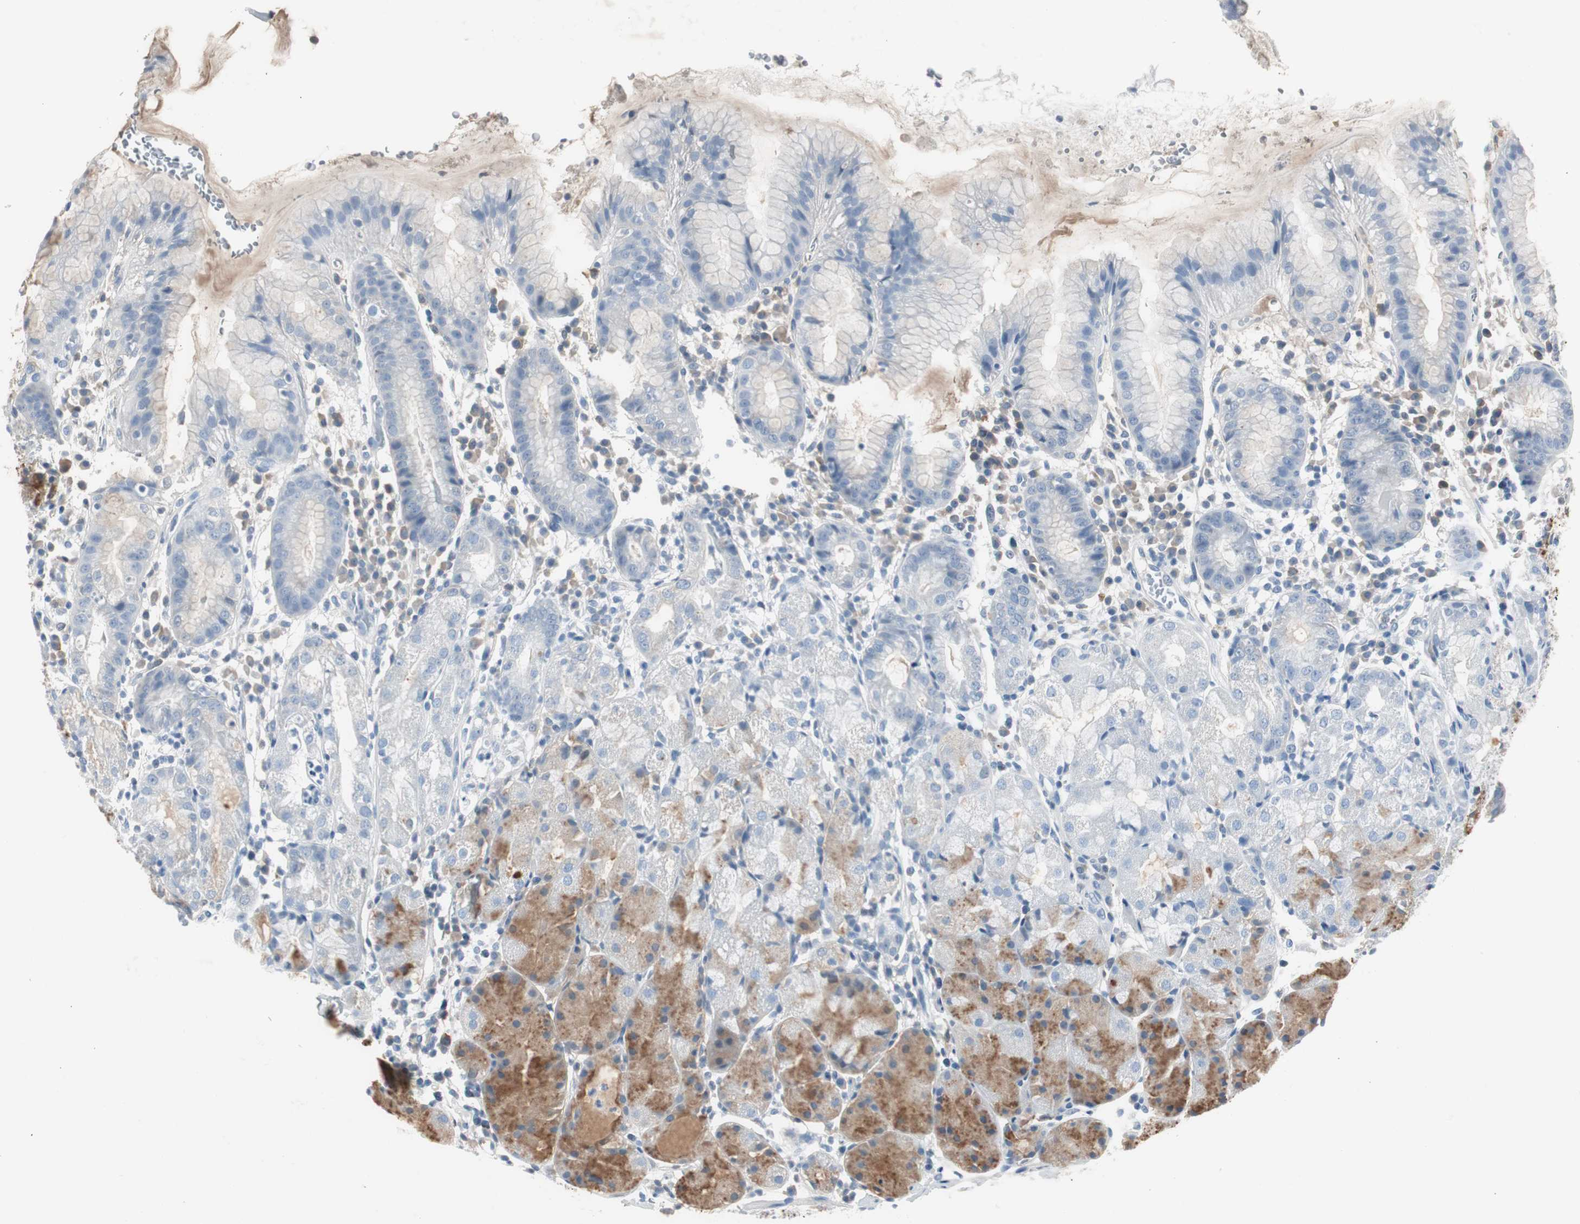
{"staining": {"intensity": "moderate", "quantity": "25%-75%", "location": "cytoplasmic/membranous"}, "tissue": "stomach", "cell_type": "Glandular cells", "image_type": "normal", "snomed": [{"axis": "morphology", "description": "Normal tissue, NOS"}, {"axis": "topography", "description": "Stomach"}, {"axis": "topography", "description": "Stomach, lower"}], "caption": "Protein analysis of unremarkable stomach exhibits moderate cytoplasmic/membranous positivity in about 25%-75% of glandular cells.", "gene": "SERPINF1", "patient": {"sex": "female", "age": 75}}